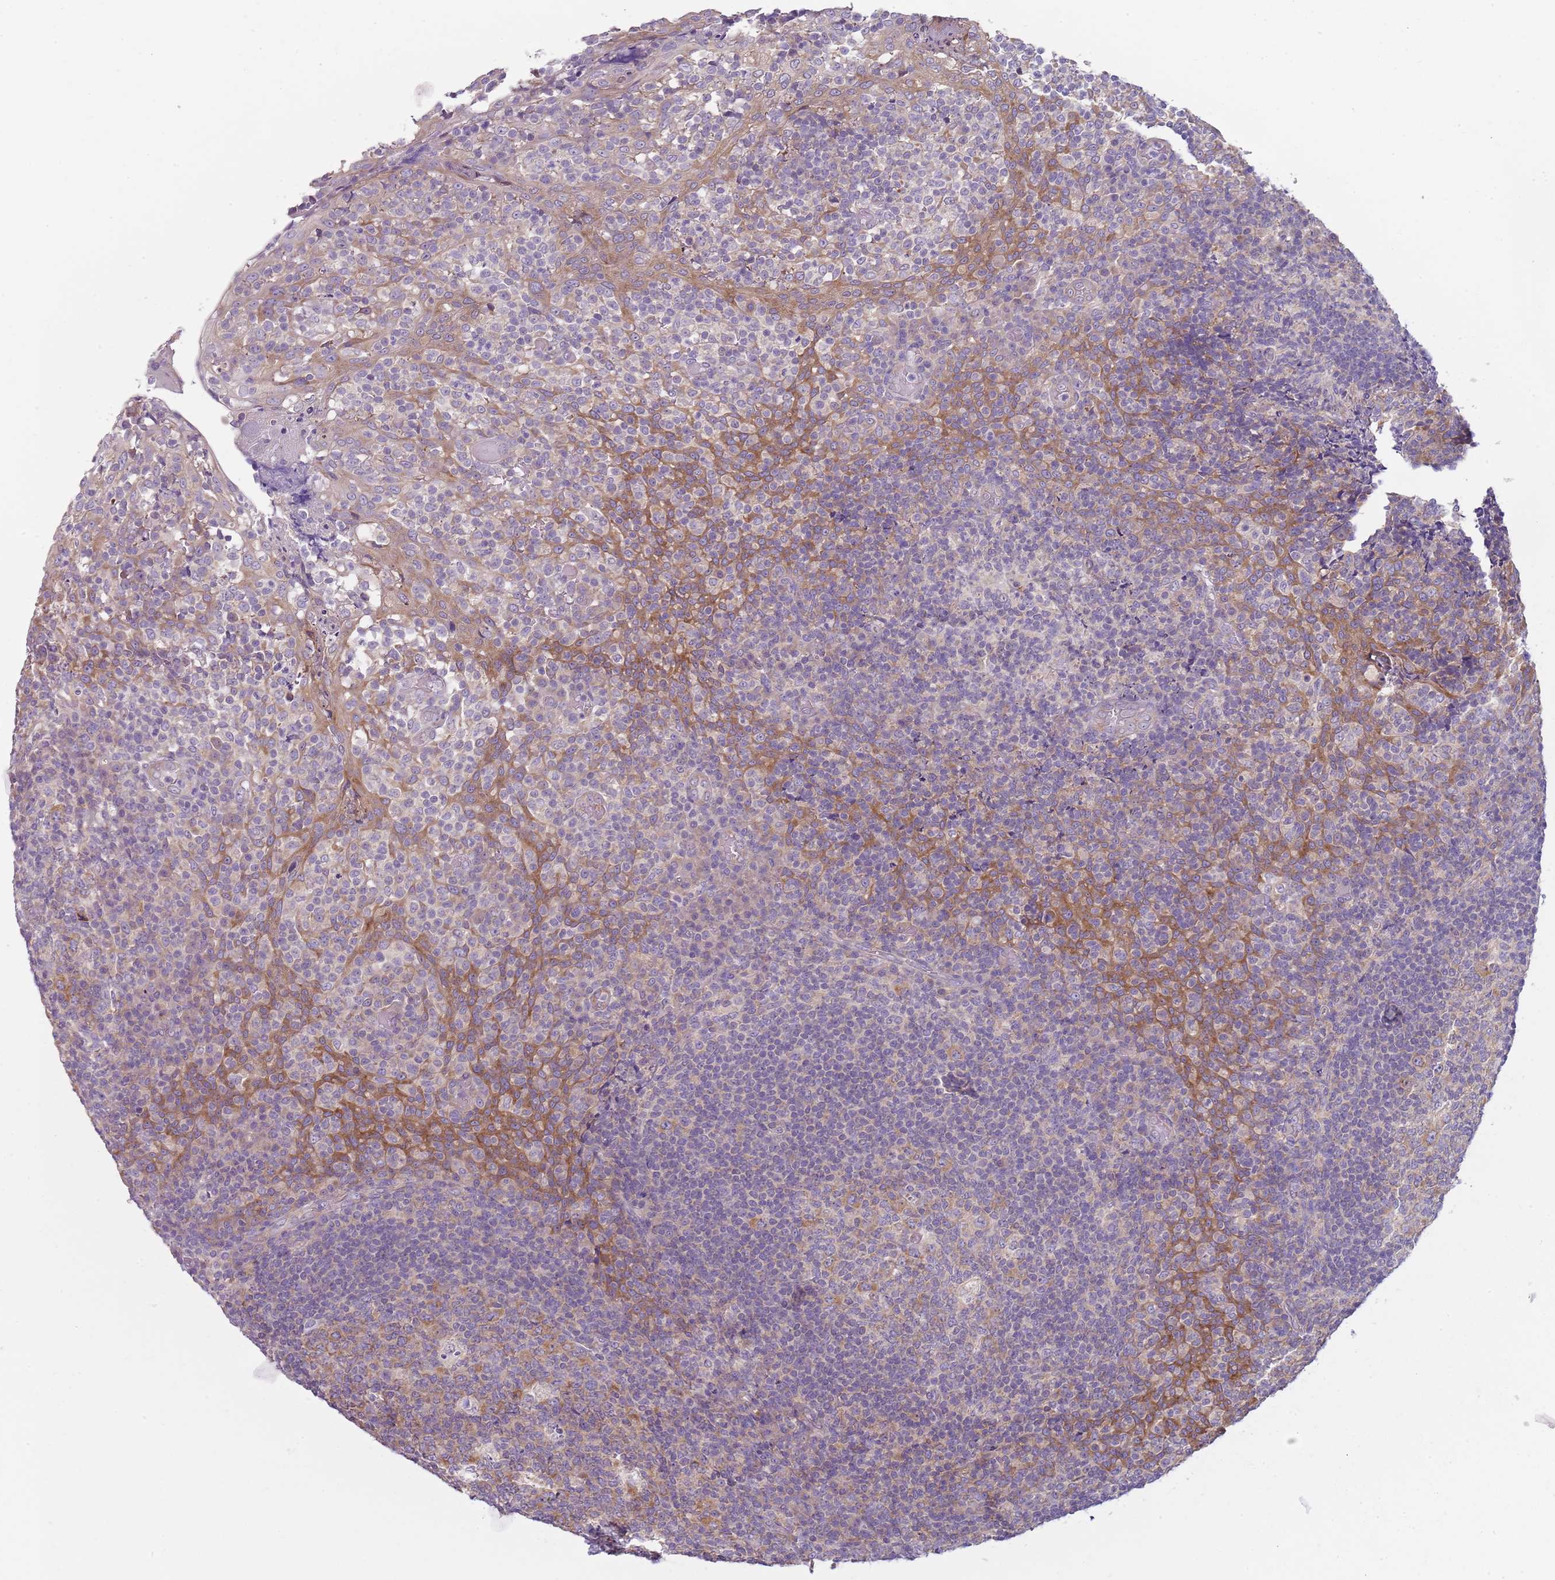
{"staining": {"intensity": "moderate", "quantity": "<25%", "location": "cytoplasmic/membranous"}, "tissue": "tonsil", "cell_type": "Germinal center cells", "image_type": "normal", "snomed": [{"axis": "morphology", "description": "Normal tissue, NOS"}, {"axis": "topography", "description": "Tonsil"}], "caption": "Normal tonsil displays moderate cytoplasmic/membranous positivity in about <25% of germinal center cells, visualized by immunohistochemistry.", "gene": "SLC26A6", "patient": {"sex": "female", "age": 19}}